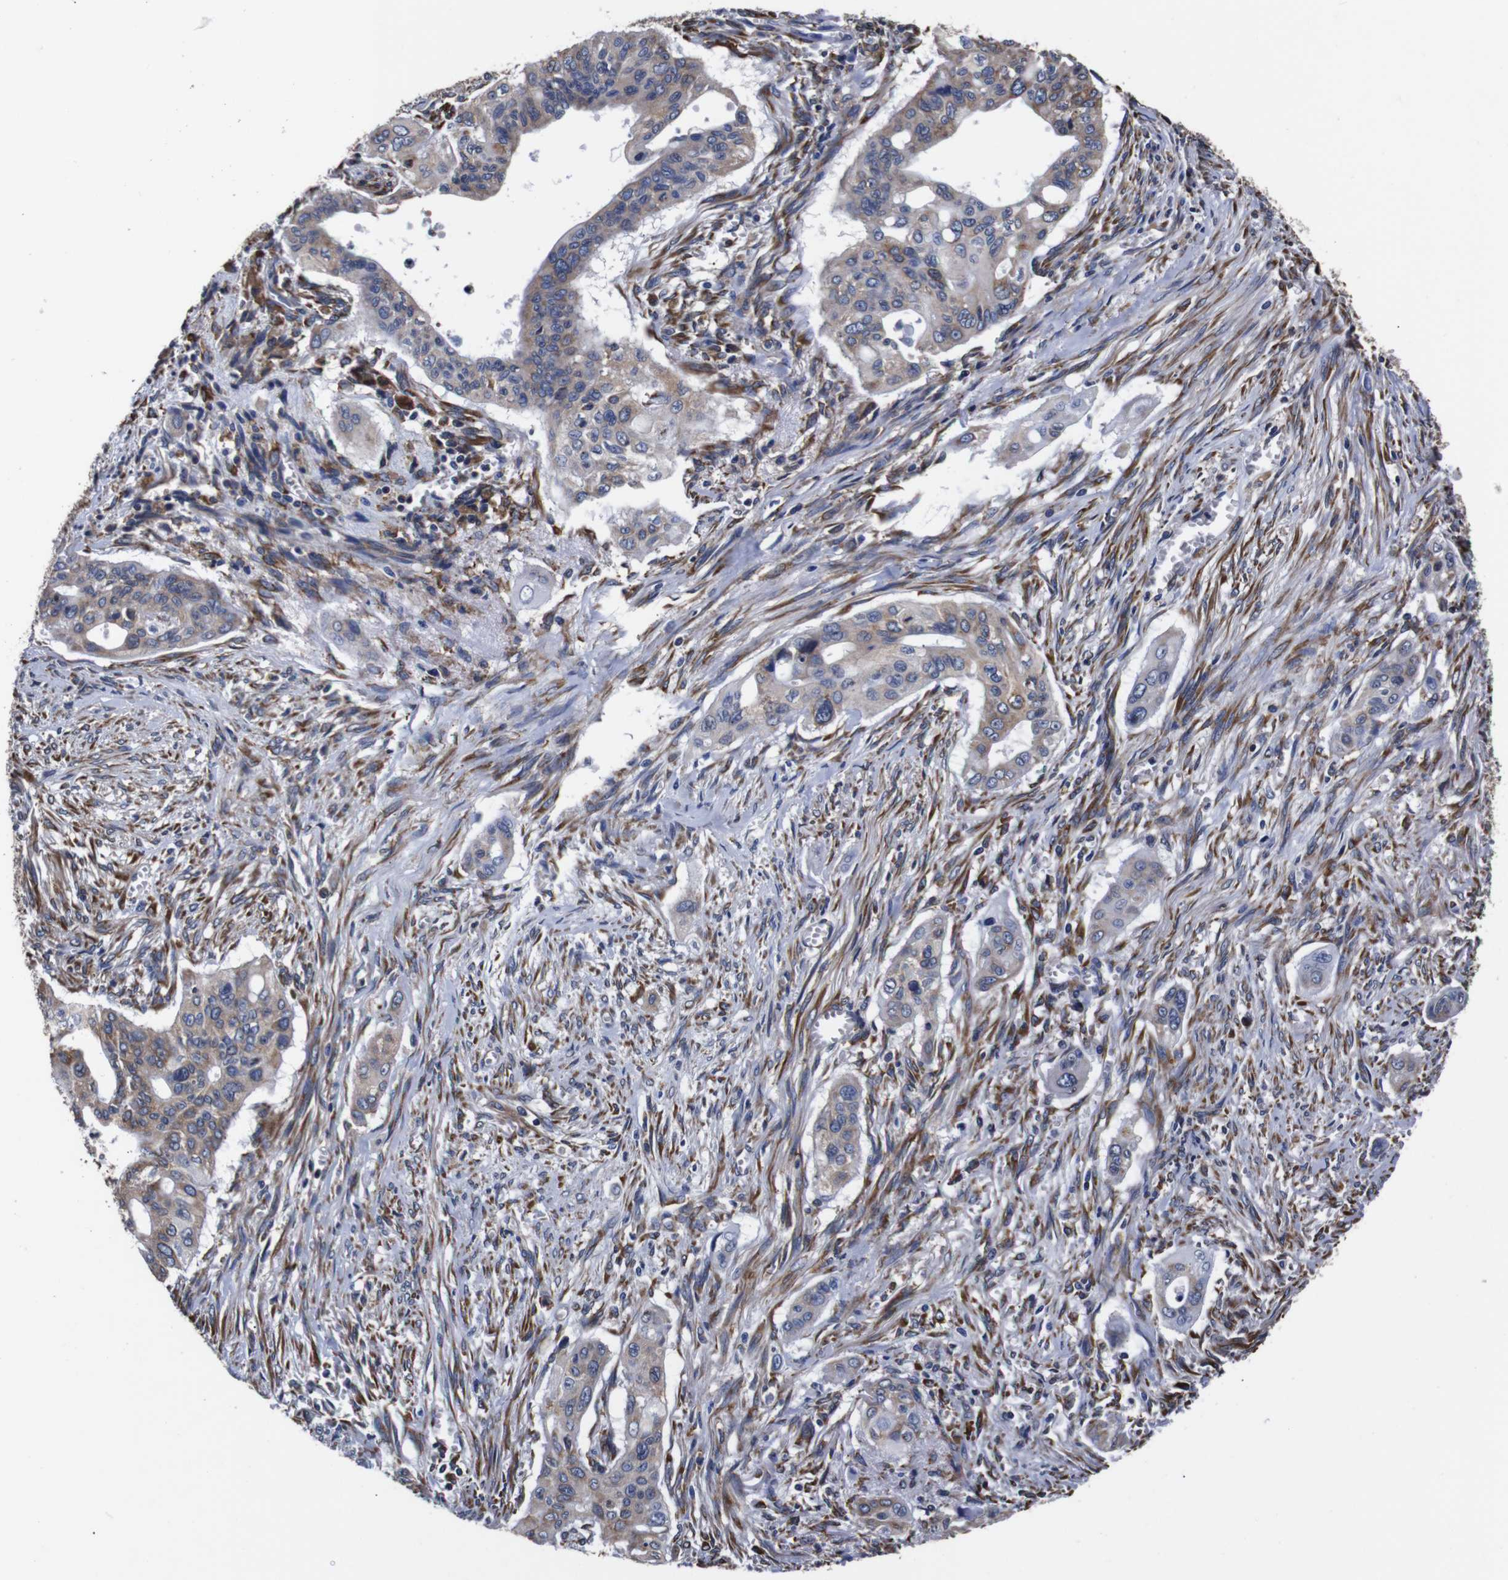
{"staining": {"intensity": "moderate", "quantity": ">75%", "location": "cytoplasmic/membranous"}, "tissue": "pancreatic cancer", "cell_type": "Tumor cells", "image_type": "cancer", "snomed": [{"axis": "morphology", "description": "Adenocarcinoma, NOS"}, {"axis": "topography", "description": "Pancreas"}], "caption": "Pancreatic cancer stained for a protein (brown) shows moderate cytoplasmic/membranous positive expression in about >75% of tumor cells.", "gene": "PPIB", "patient": {"sex": "male", "age": 77}}